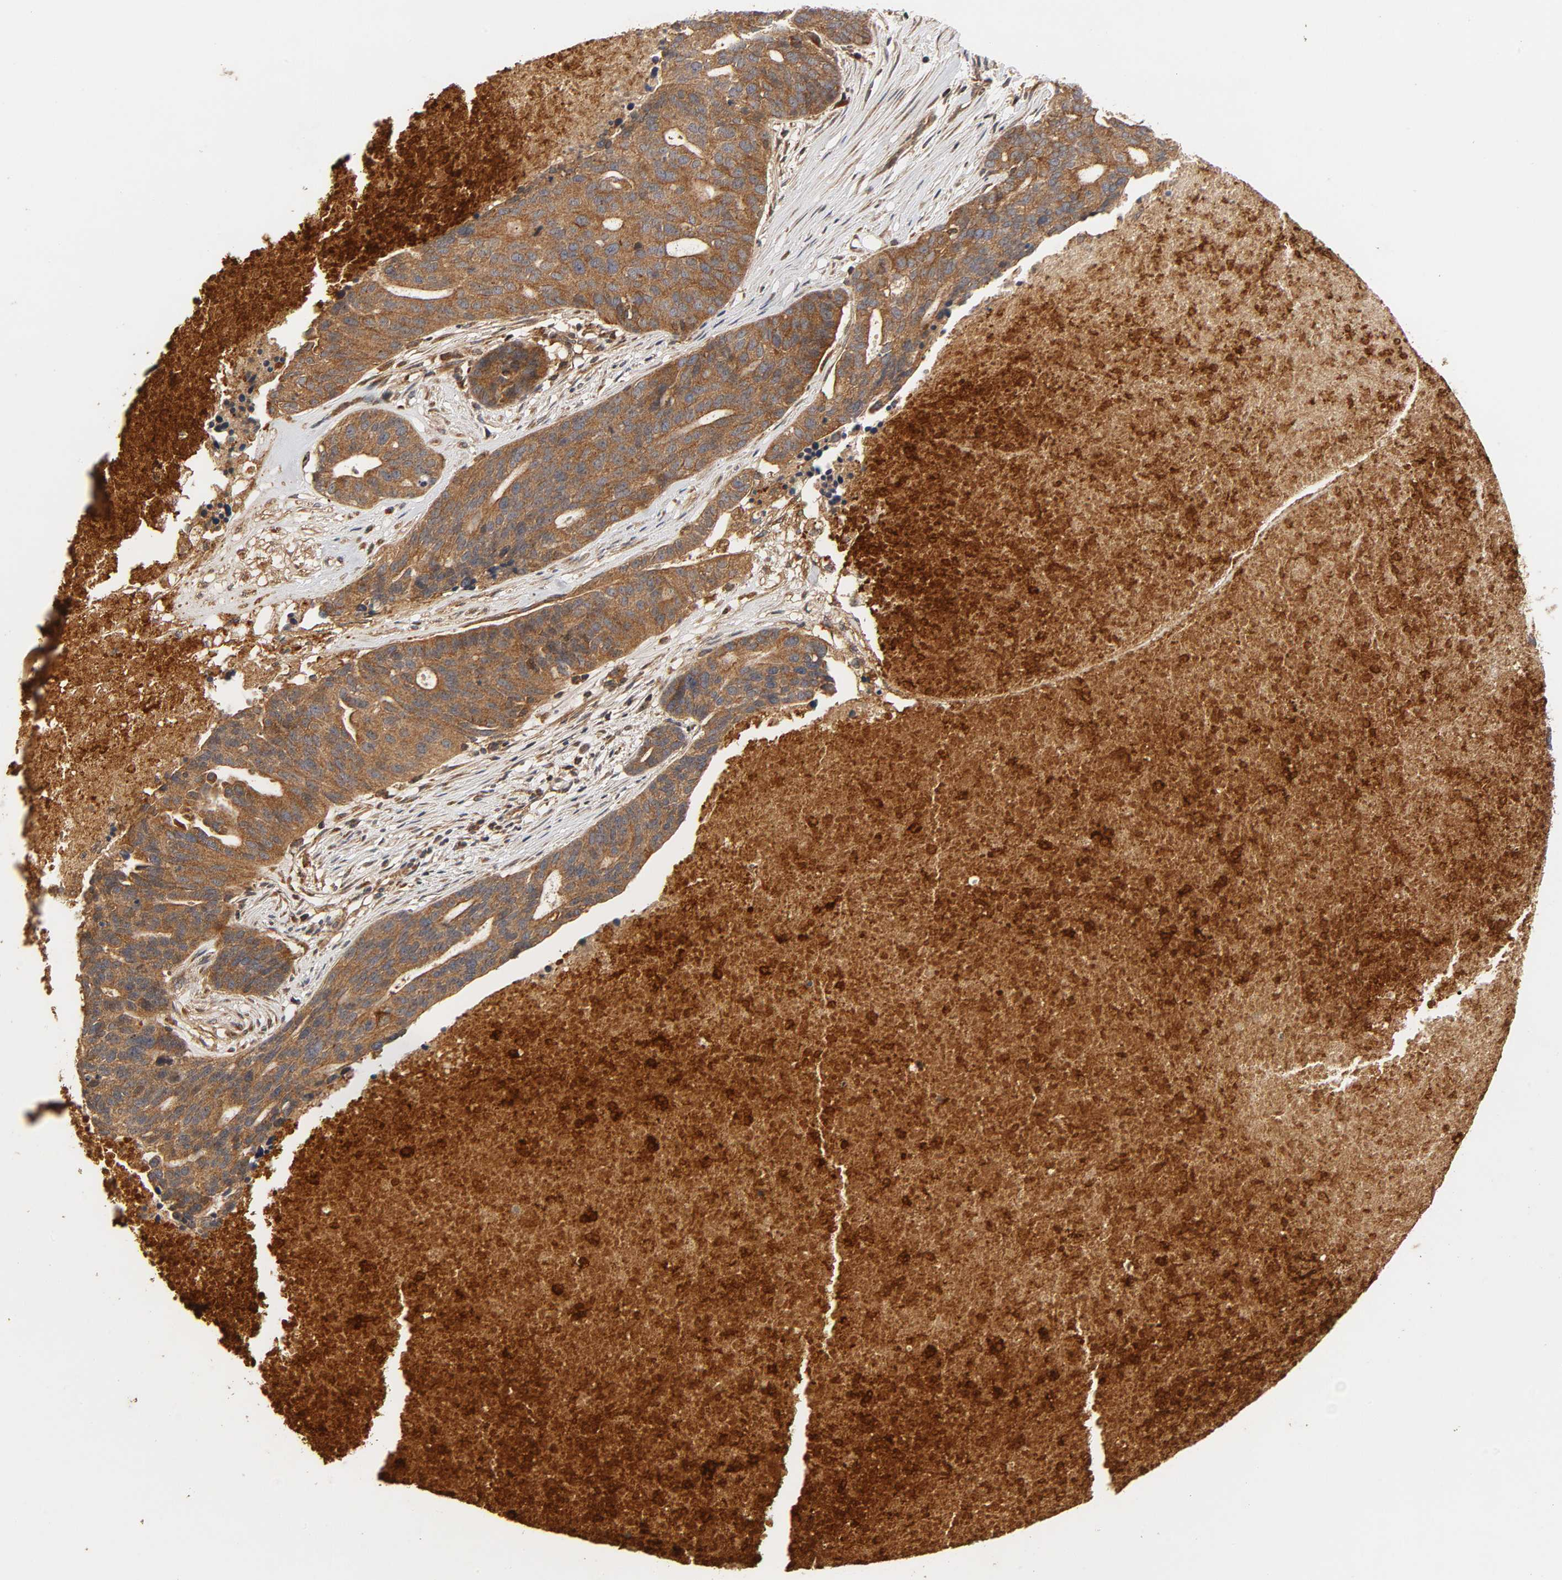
{"staining": {"intensity": "moderate", "quantity": ">75%", "location": "cytoplasmic/membranous"}, "tissue": "ovarian cancer", "cell_type": "Tumor cells", "image_type": "cancer", "snomed": [{"axis": "morphology", "description": "Cystadenocarcinoma, serous, NOS"}, {"axis": "topography", "description": "Ovary"}], "caption": "The immunohistochemical stain shows moderate cytoplasmic/membranous expression in tumor cells of serous cystadenocarcinoma (ovarian) tissue. (DAB IHC with brightfield microscopy, high magnification).", "gene": "IKBKB", "patient": {"sex": "female", "age": 59}}